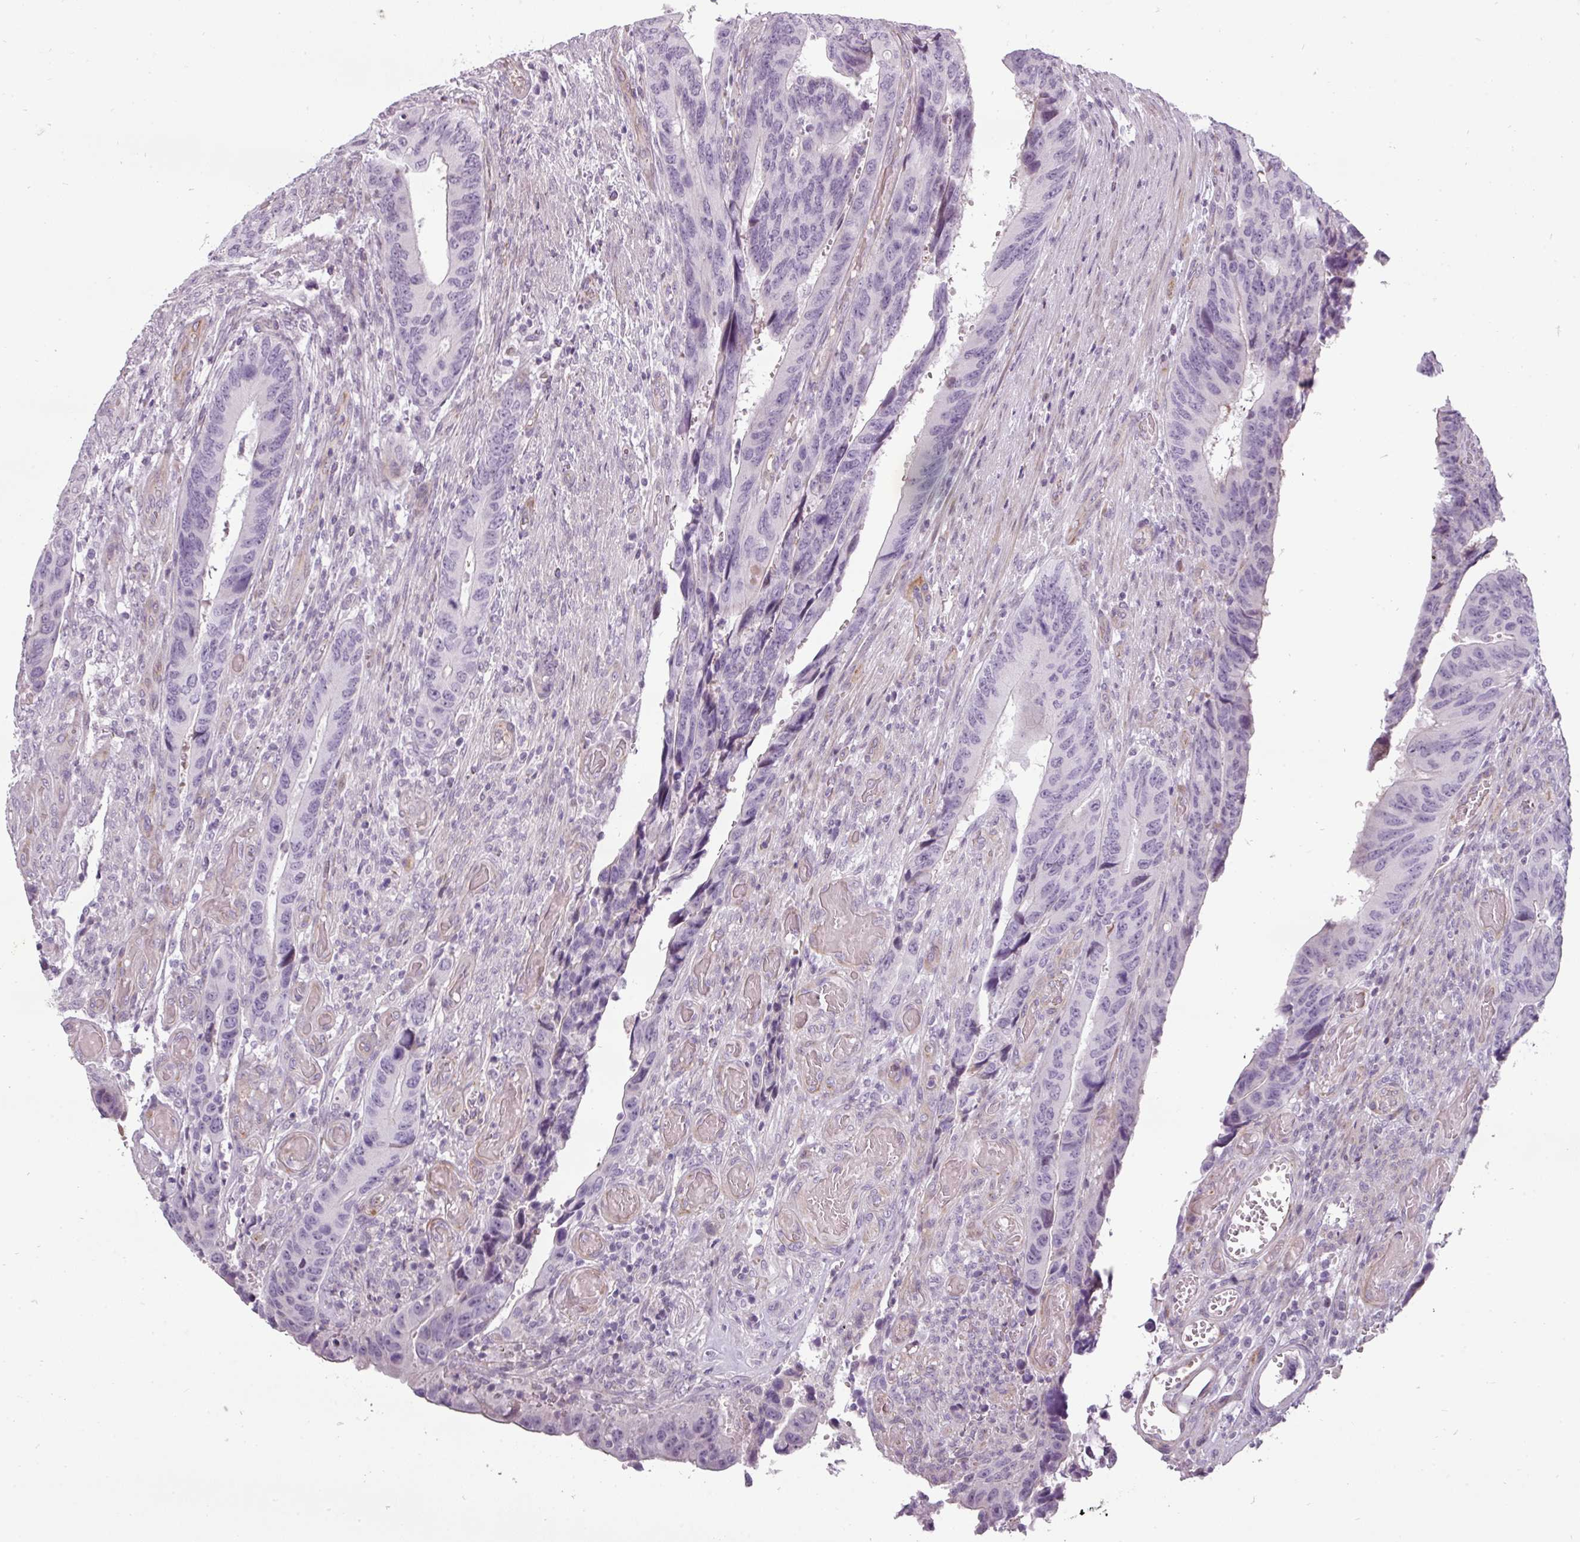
{"staining": {"intensity": "negative", "quantity": "none", "location": "none"}, "tissue": "colorectal cancer", "cell_type": "Tumor cells", "image_type": "cancer", "snomed": [{"axis": "morphology", "description": "Adenocarcinoma, NOS"}, {"axis": "topography", "description": "Colon"}], "caption": "Tumor cells show no significant protein staining in colorectal cancer (adenocarcinoma). (DAB (3,3'-diaminobenzidine) IHC visualized using brightfield microscopy, high magnification).", "gene": "CHRDL1", "patient": {"sex": "male", "age": 87}}